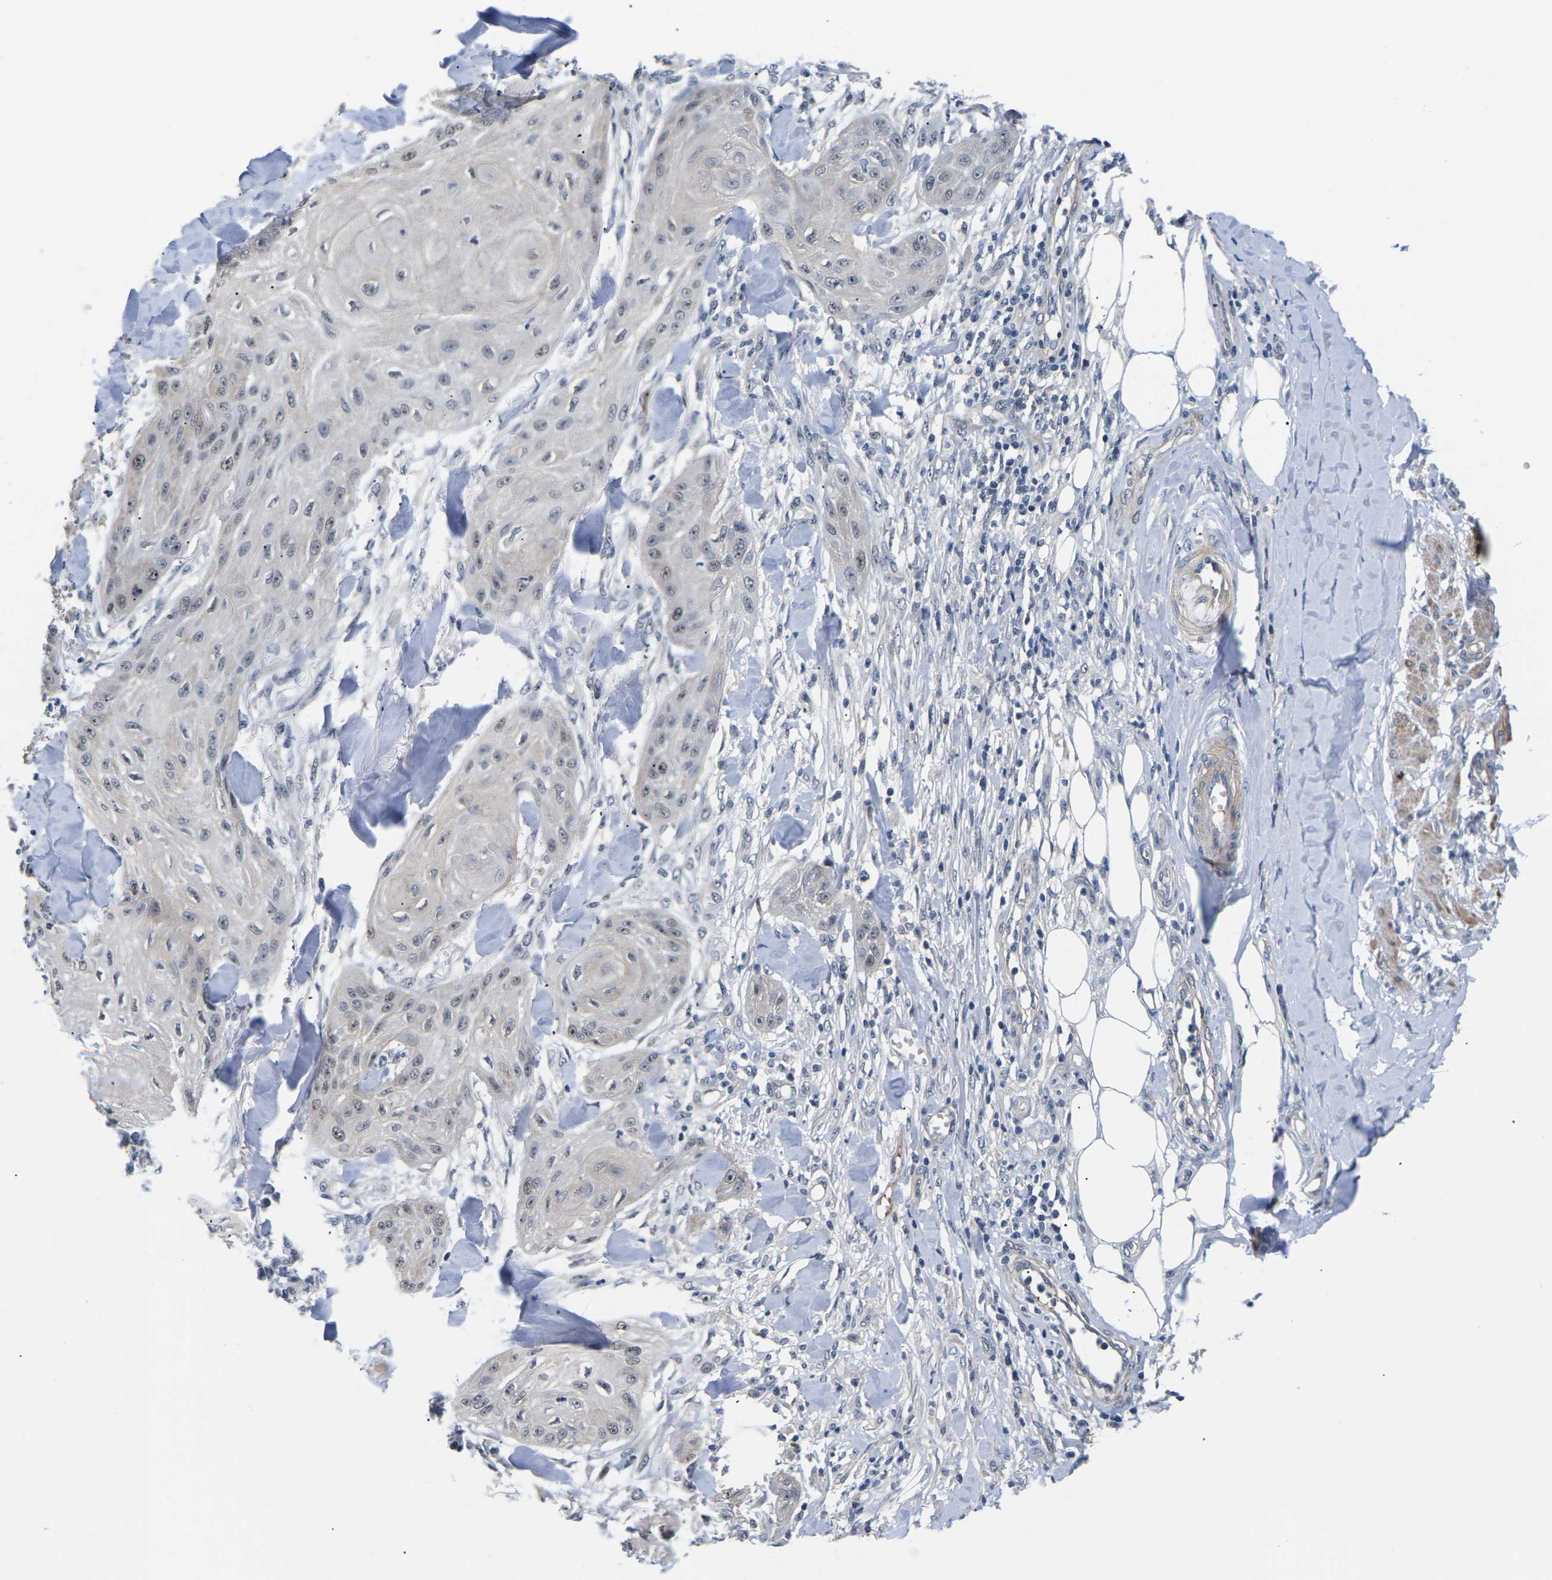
{"staining": {"intensity": "negative", "quantity": "none", "location": "none"}, "tissue": "skin cancer", "cell_type": "Tumor cells", "image_type": "cancer", "snomed": [{"axis": "morphology", "description": "Squamous cell carcinoma, NOS"}, {"axis": "topography", "description": "Skin"}], "caption": "Protein analysis of skin squamous cell carcinoma exhibits no significant expression in tumor cells.", "gene": "ST6GAL2", "patient": {"sex": "male", "age": 74}}